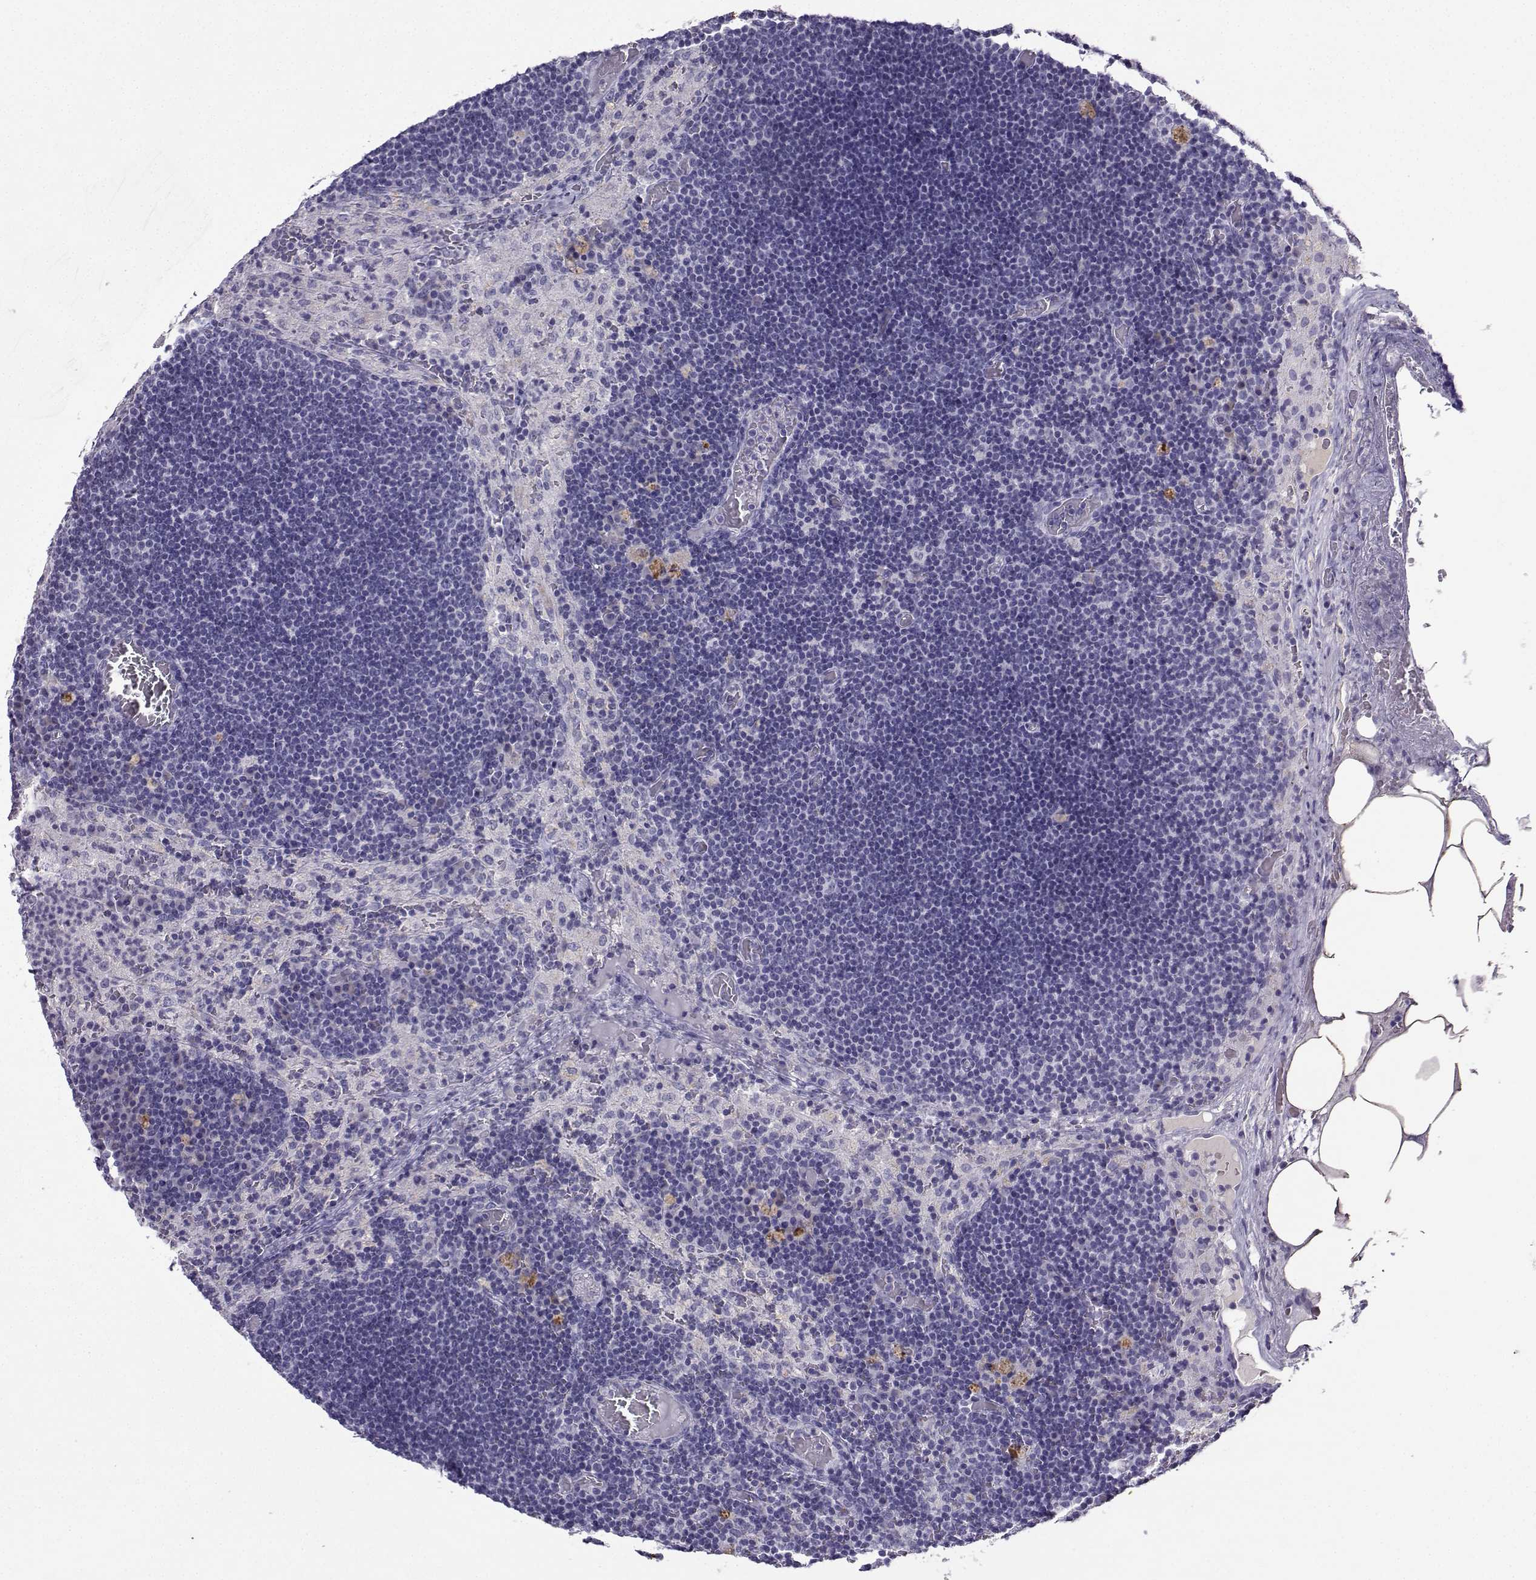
{"staining": {"intensity": "negative", "quantity": "none", "location": "none"}, "tissue": "lymph node", "cell_type": "Germinal center cells", "image_type": "normal", "snomed": [{"axis": "morphology", "description": "Normal tissue, NOS"}, {"axis": "topography", "description": "Lymph node"}], "caption": "The immunohistochemistry histopathology image has no significant positivity in germinal center cells of lymph node. The staining was performed using DAB (3,3'-diaminobenzidine) to visualize the protein expression in brown, while the nuclei were stained in blue with hematoxylin (Magnification: 20x).", "gene": "GRIK4", "patient": {"sex": "male", "age": 63}}